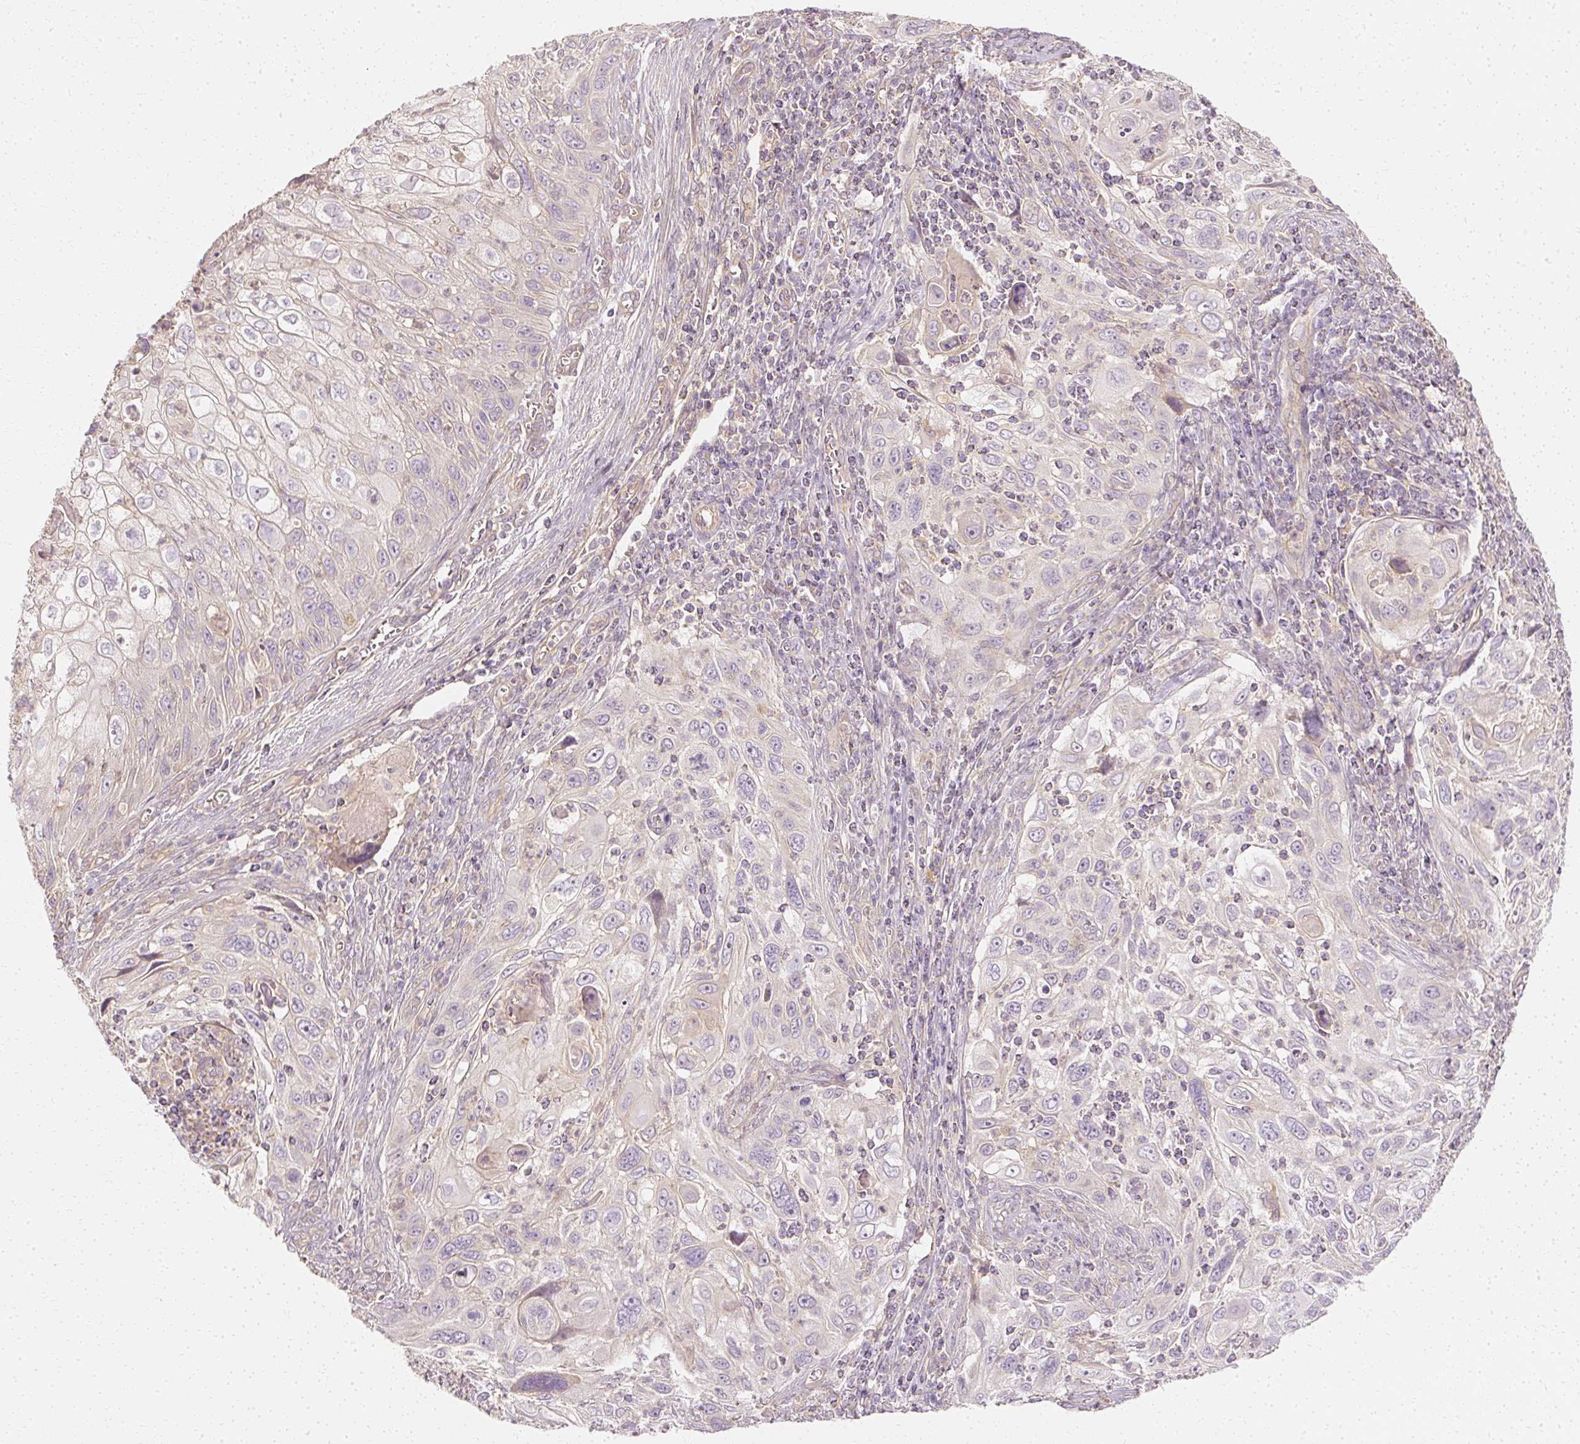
{"staining": {"intensity": "negative", "quantity": "none", "location": "none"}, "tissue": "cervical cancer", "cell_type": "Tumor cells", "image_type": "cancer", "snomed": [{"axis": "morphology", "description": "Squamous cell carcinoma, NOS"}, {"axis": "topography", "description": "Cervix"}], "caption": "The IHC photomicrograph has no significant staining in tumor cells of squamous cell carcinoma (cervical) tissue.", "gene": "GNAQ", "patient": {"sex": "female", "age": 70}}